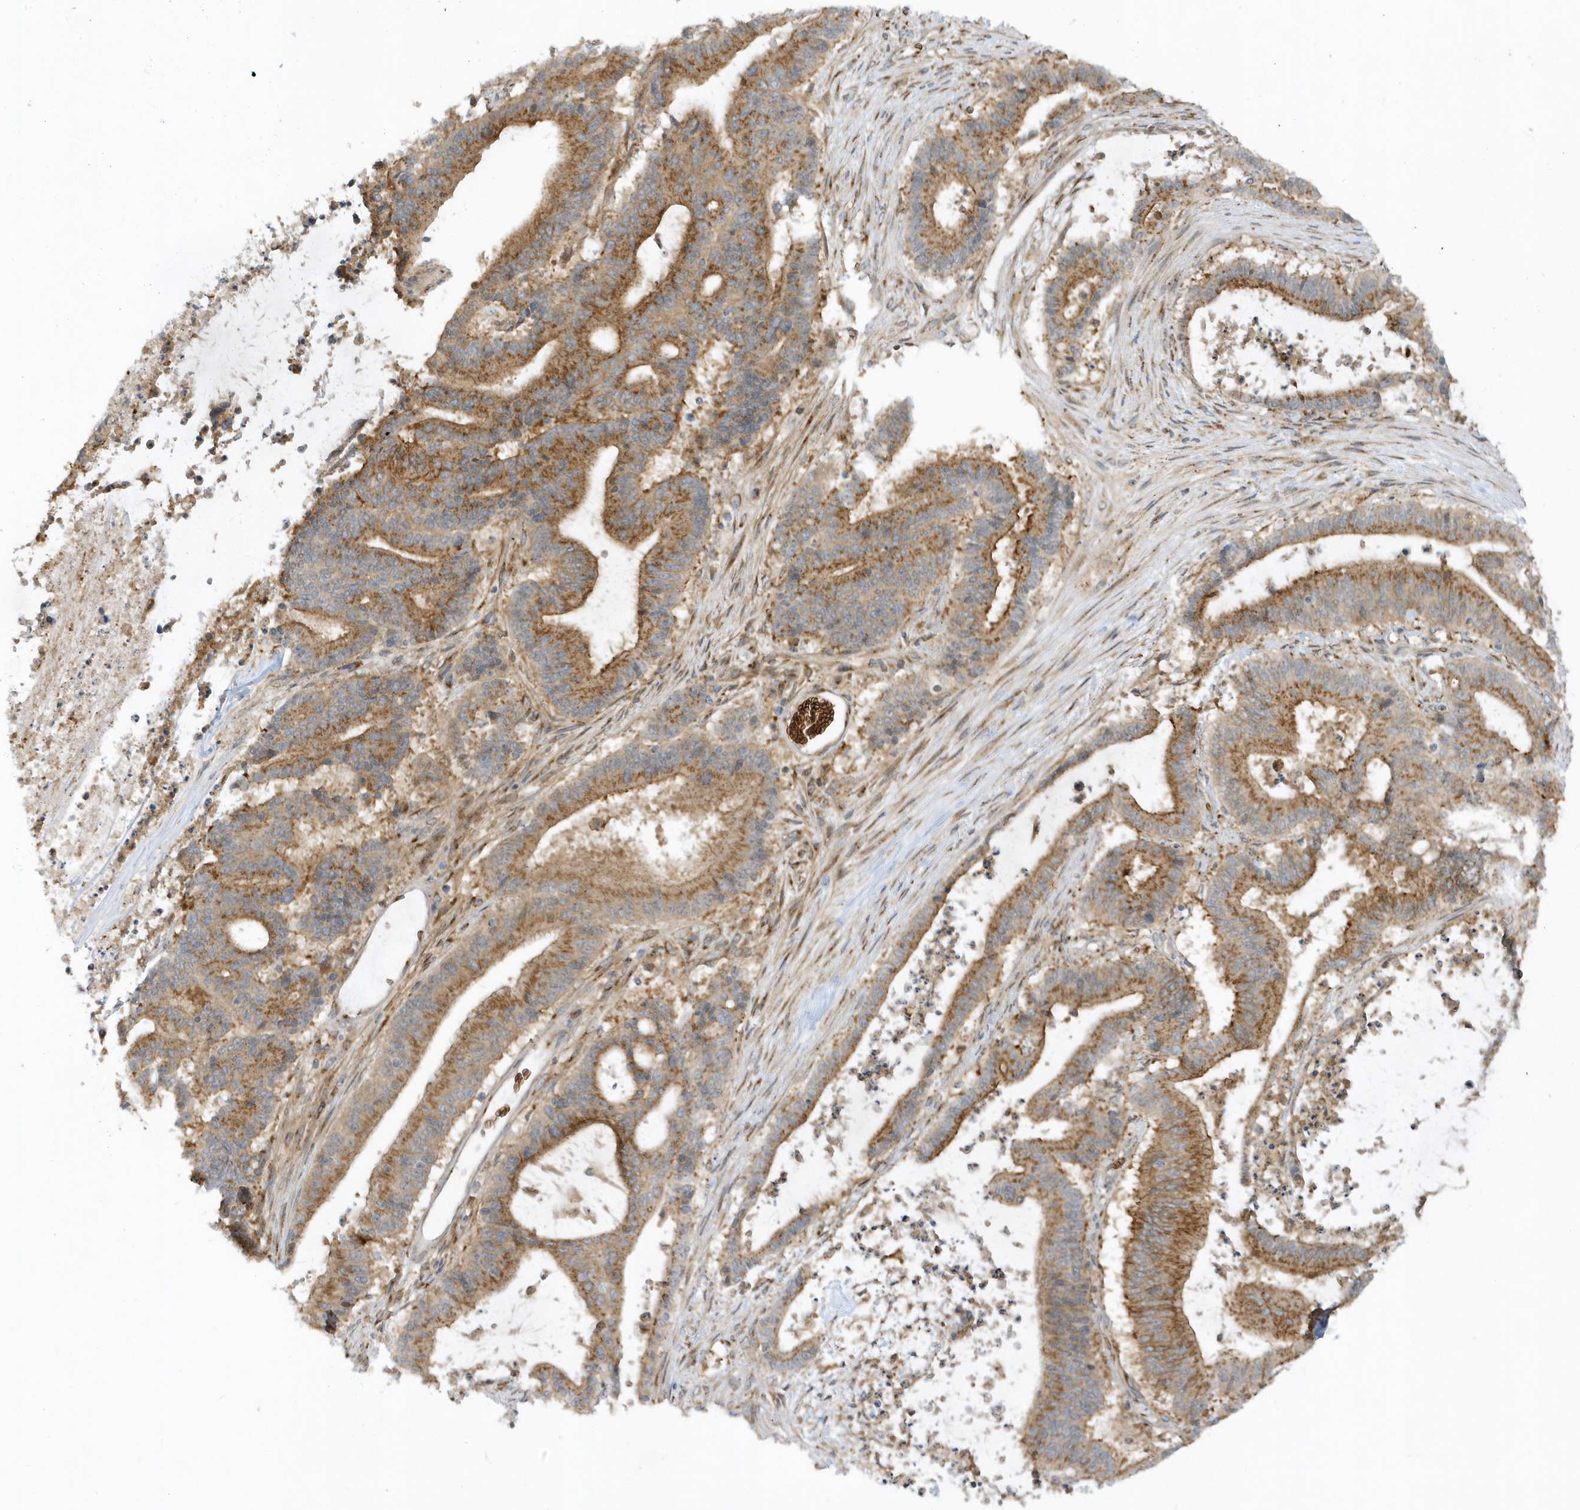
{"staining": {"intensity": "moderate", "quantity": ">75%", "location": "cytoplasmic/membranous"}, "tissue": "liver cancer", "cell_type": "Tumor cells", "image_type": "cancer", "snomed": [{"axis": "morphology", "description": "Normal tissue, NOS"}, {"axis": "morphology", "description": "Cholangiocarcinoma"}, {"axis": "topography", "description": "Liver"}, {"axis": "topography", "description": "Peripheral nerve tissue"}], "caption": "Human liver cancer (cholangiocarcinoma) stained for a protein (brown) demonstrates moderate cytoplasmic/membranous positive positivity in approximately >75% of tumor cells.", "gene": "RPP40", "patient": {"sex": "female", "age": 73}}